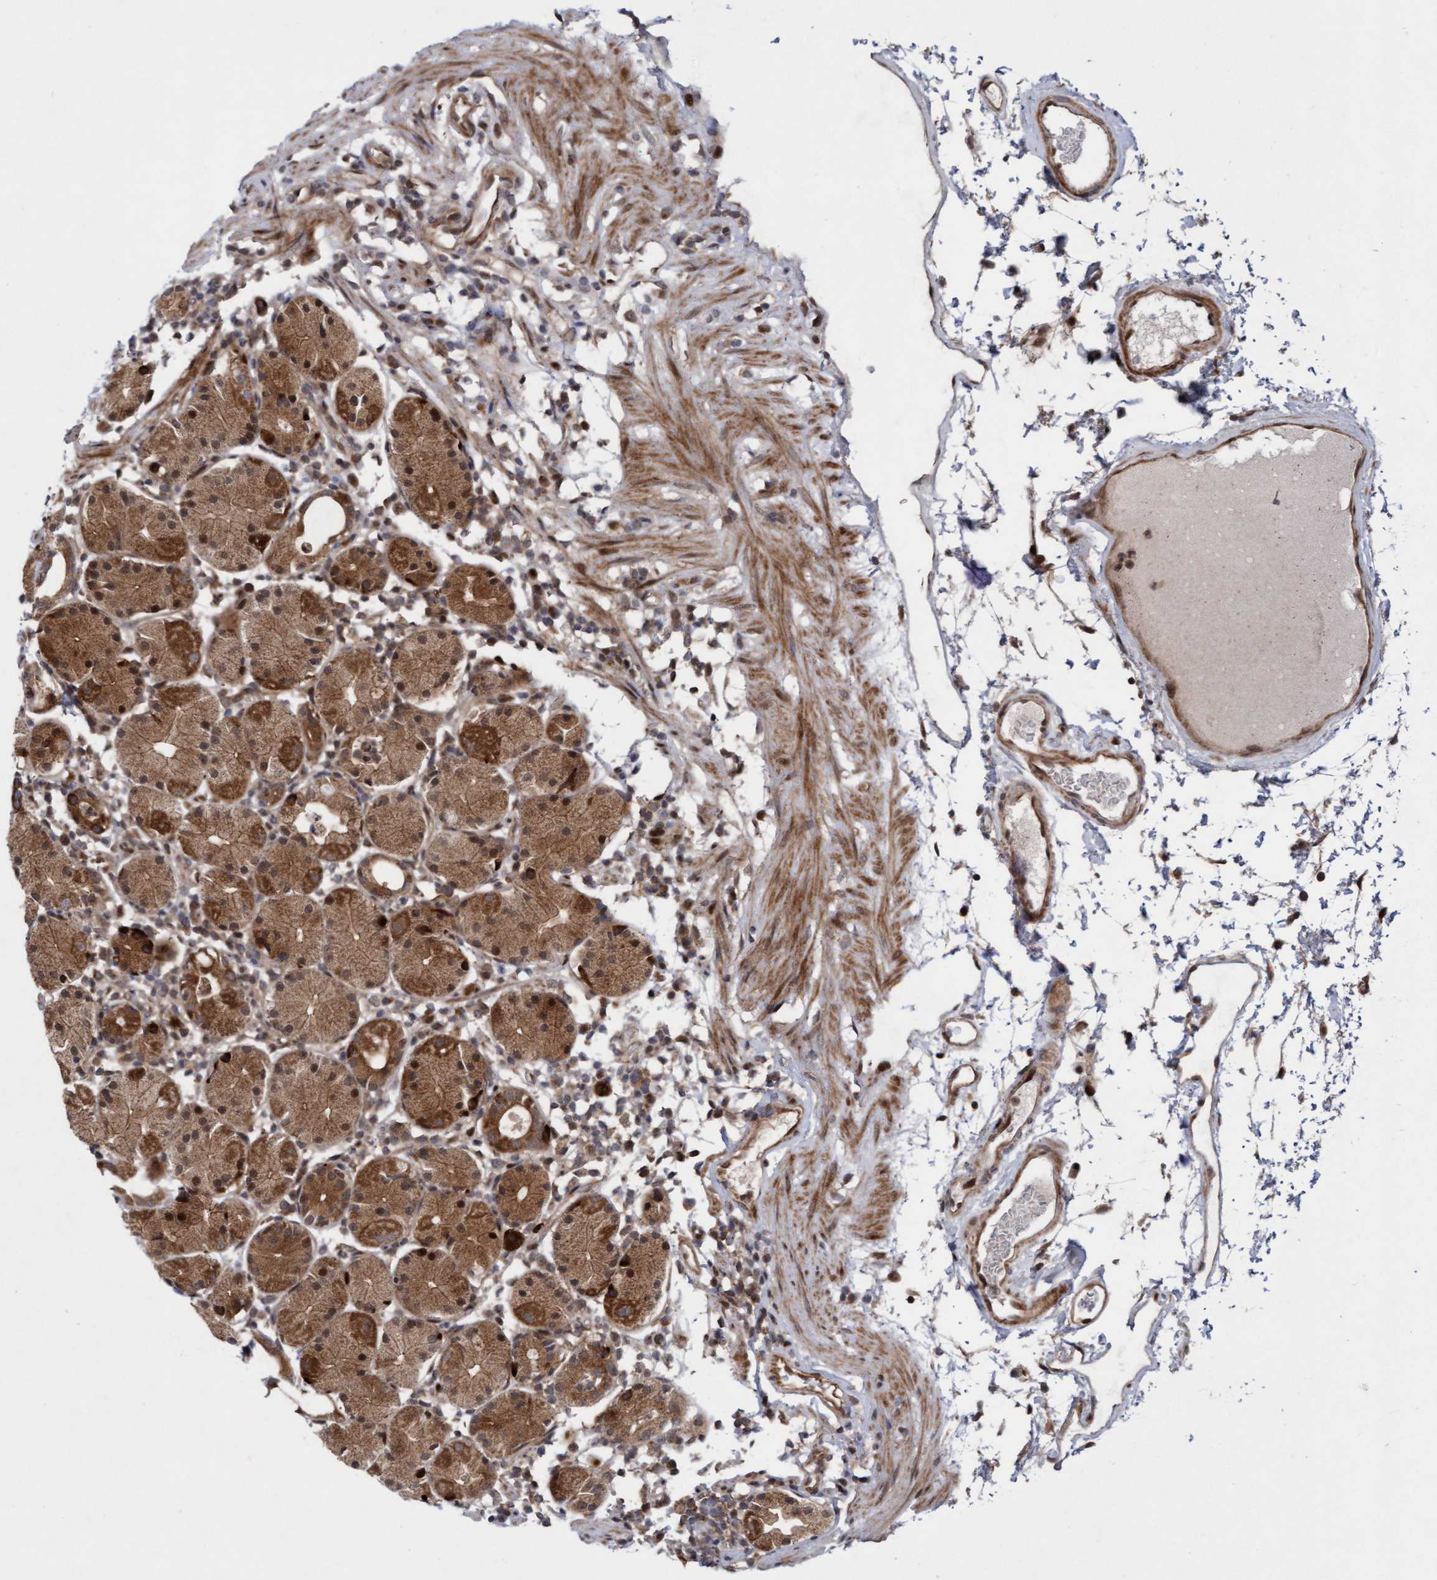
{"staining": {"intensity": "moderate", "quantity": ">75%", "location": "cytoplasmic/membranous,nuclear"}, "tissue": "stomach", "cell_type": "Glandular cells", "image_type": "normal", "snomed": [{"axis": "morphology", "description": "Normal tissue, NOS"}, {"axis": "topography", "description": "Stomach"}, {"axis": "topography", "description": "Stomach, lower"}], "caption": "Benign stomach shows moderate cytoplasmic/membranous,nuclear expression in about >75% of glandular cells, visualized by immunohistochemistry.", "gene": "ITFG1", "patient": {"sex": "female", "age": 75}}